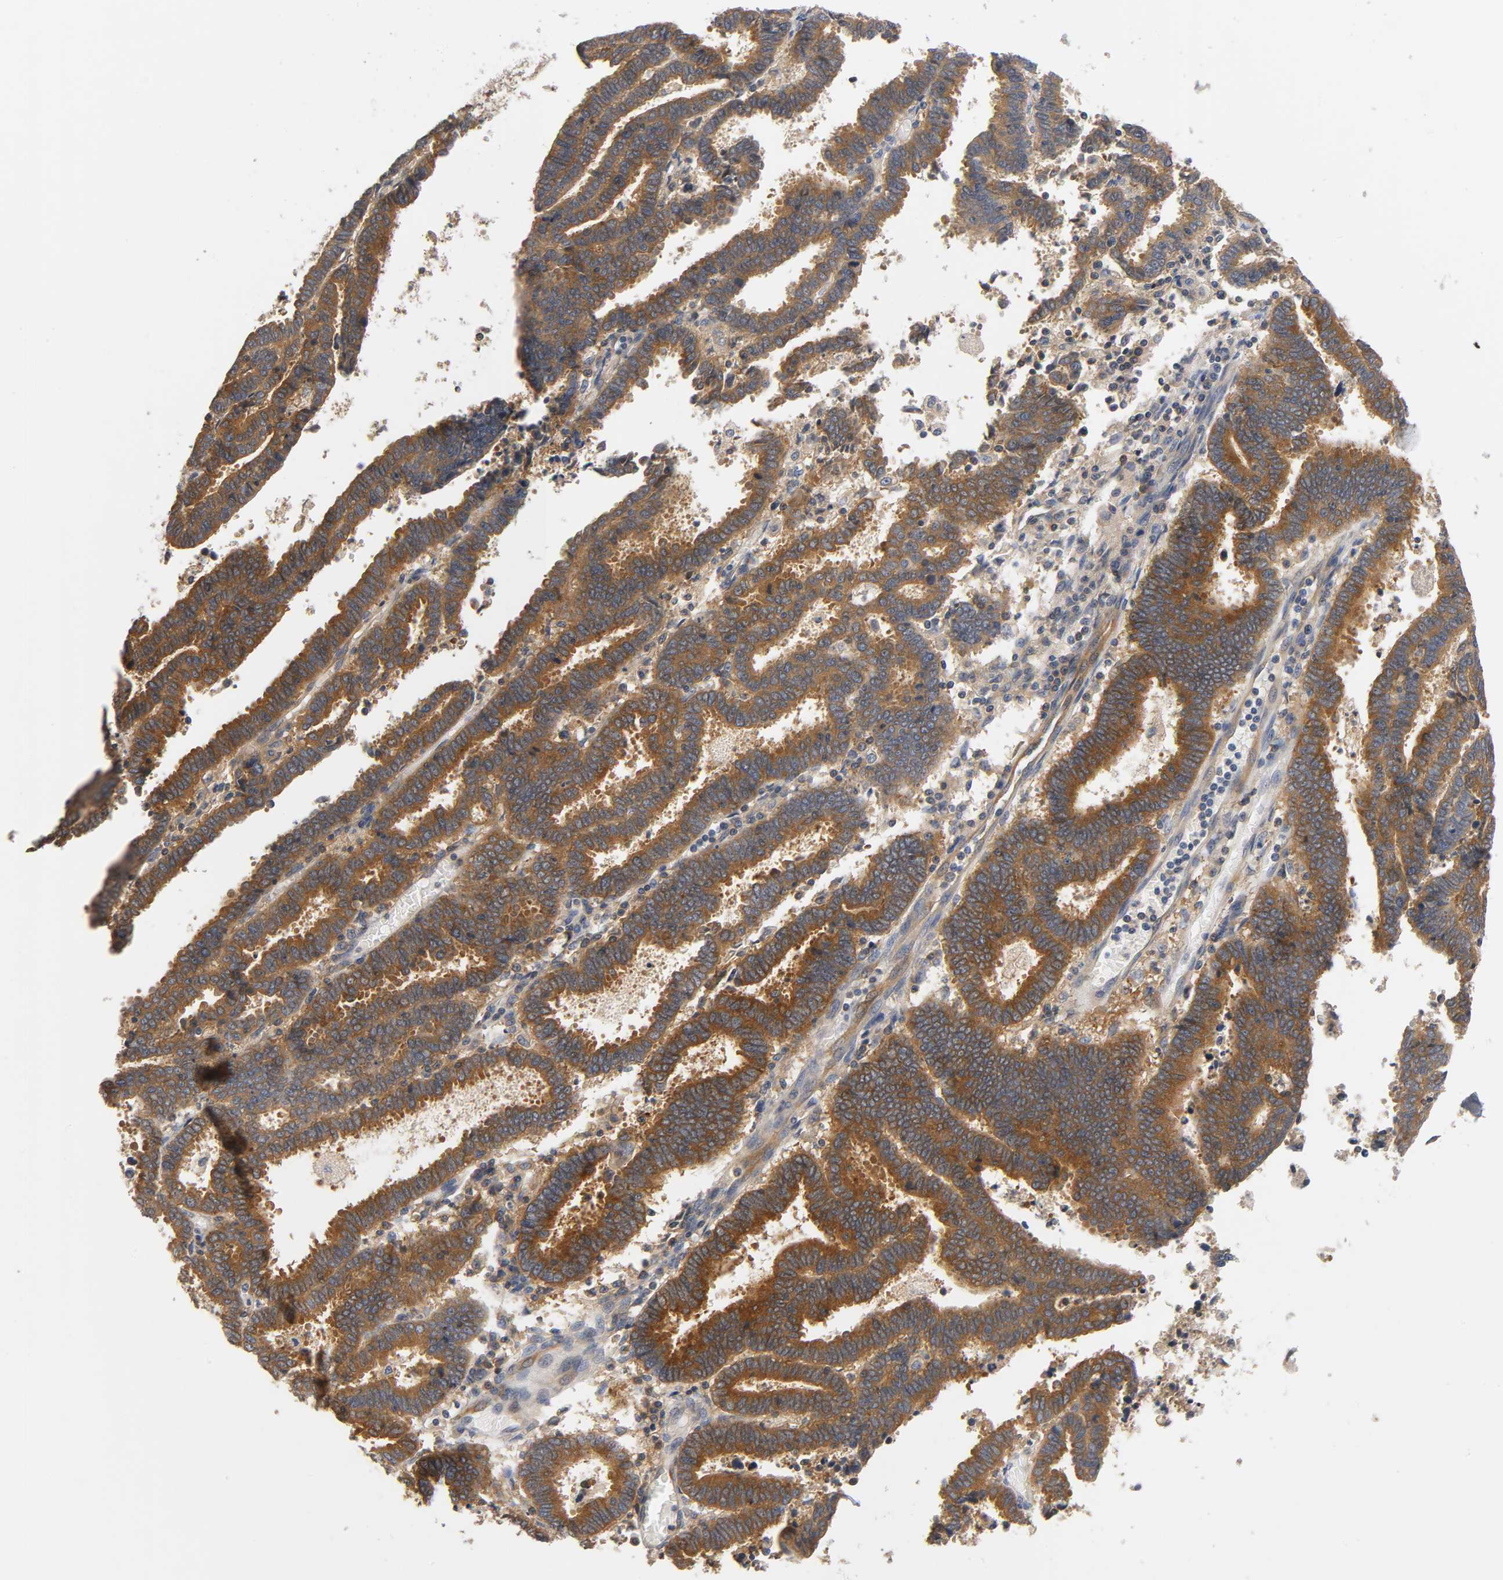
{"staining": {"intensity": "strong", "quantity": ">75%", "location": "cytoplasmic/membranous"}, "tissue": "endometrial cancer", "cell_type": "Tumor cells", "image_type": "cancer", "snomed": [{"axis": "morphology", "description": "Adenocarcinoma, NOS"}, {"axis": "topography", "description": "Uterus"}], "caption": "DAB immunohistochemical staining of adenocarcinoma (endometrial) shows strong cytoplasmic/membranous protein positivity in approximately >75% of tumor cells.", "gene": "PRKAB1", "patient": {"sex": "female", "age": 83}}